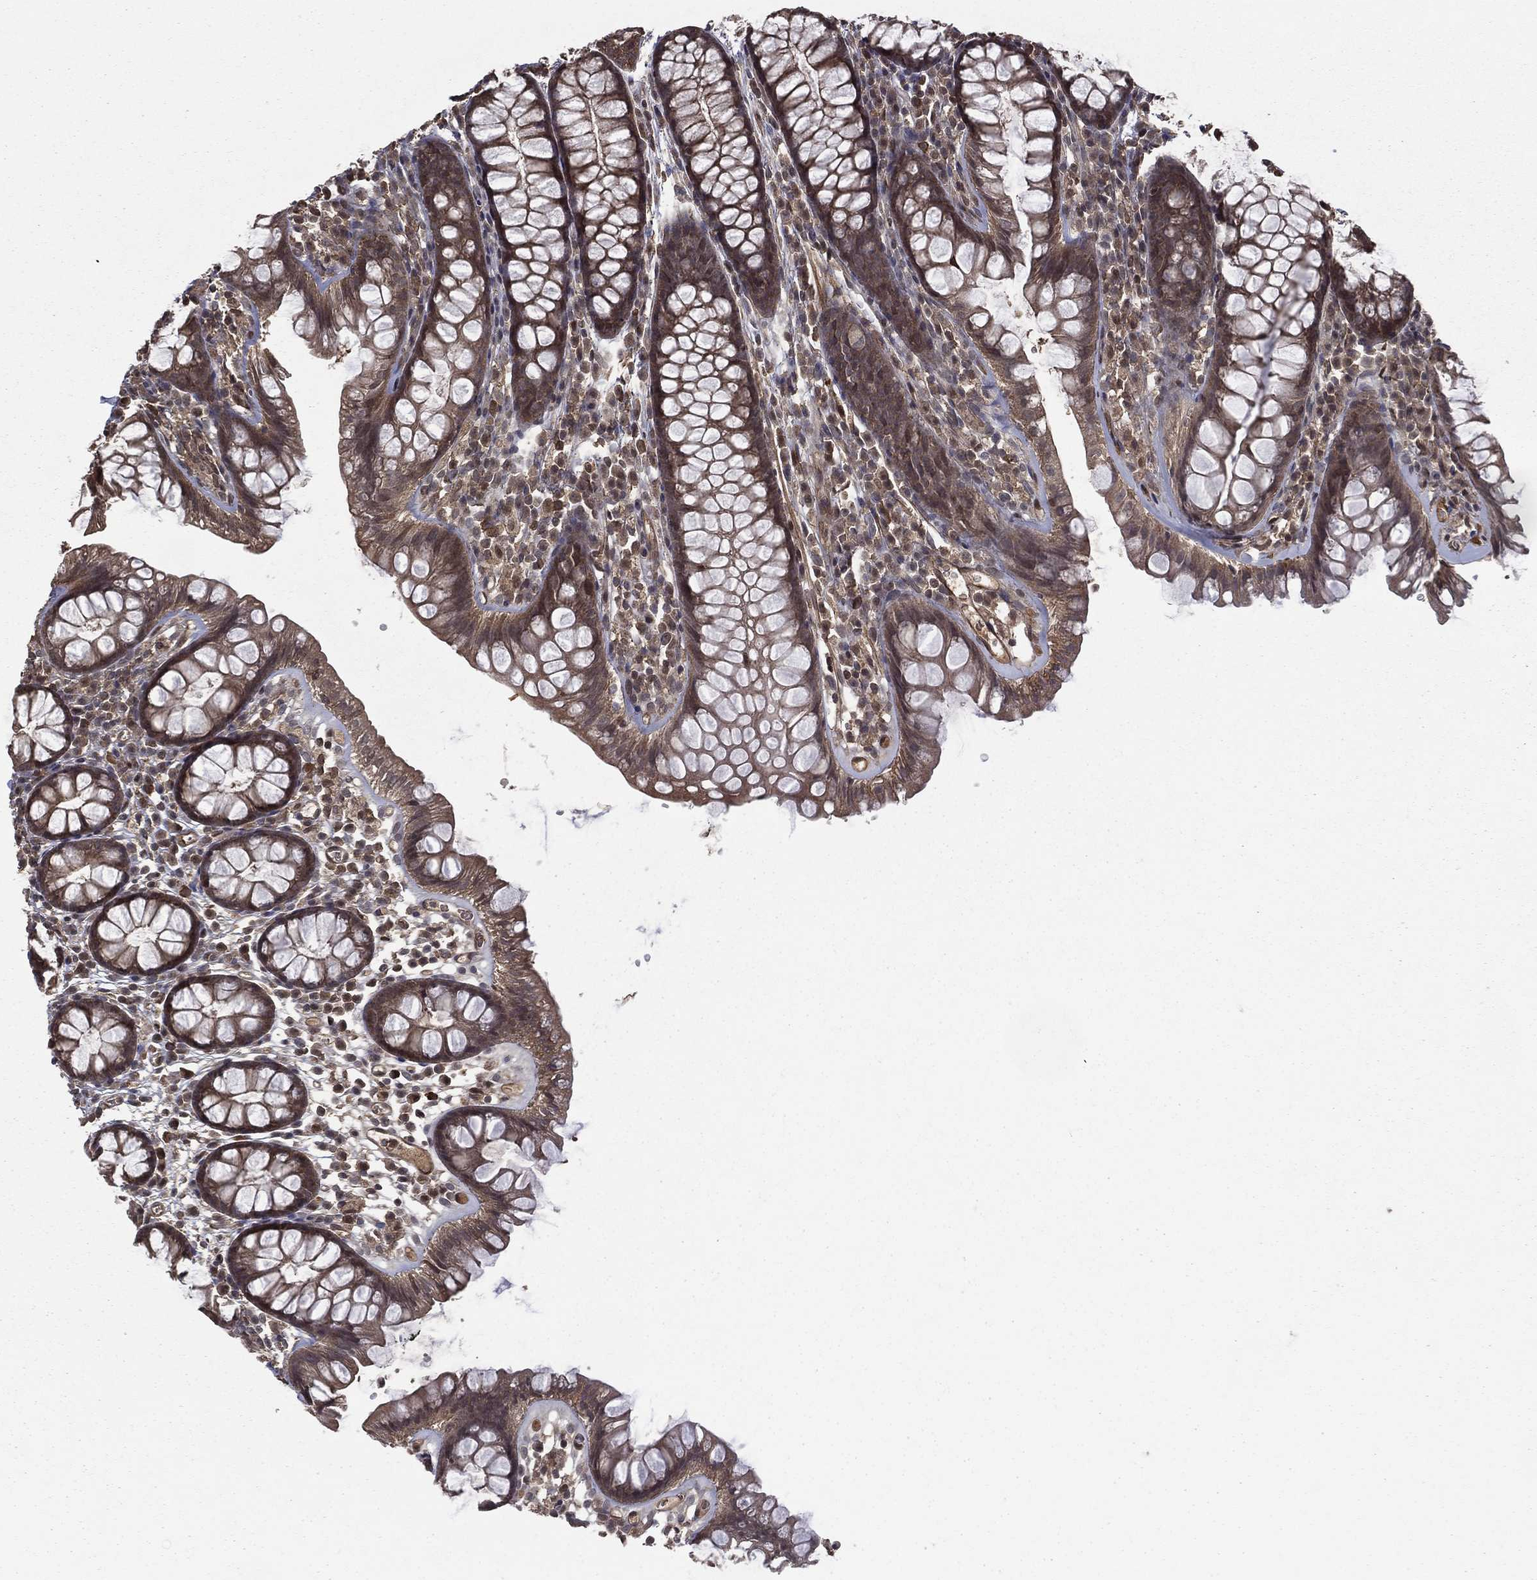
{"staining": {"intensity": "weak", "quantity": ">75%", "location": "cytoplasmic/membranous"}, "tissue": "colon", "cell_type": "Endothelial cells", "image_type": "normal", "snomed": [{"axis": "morphology", "description": "Normal tissue, NOS"}, {"axis": "topography", "description": "Colon"}], "caption": "Immunohistochemistry (IHC) histopathology image of unremarkable colon stained for a protein (brown), which shows low levels of weak cytoplasmic/membranous staining in about >75% of endothelial cells.", "gene": "FGD1", "patient": {"sex": "male", "age": 76}}